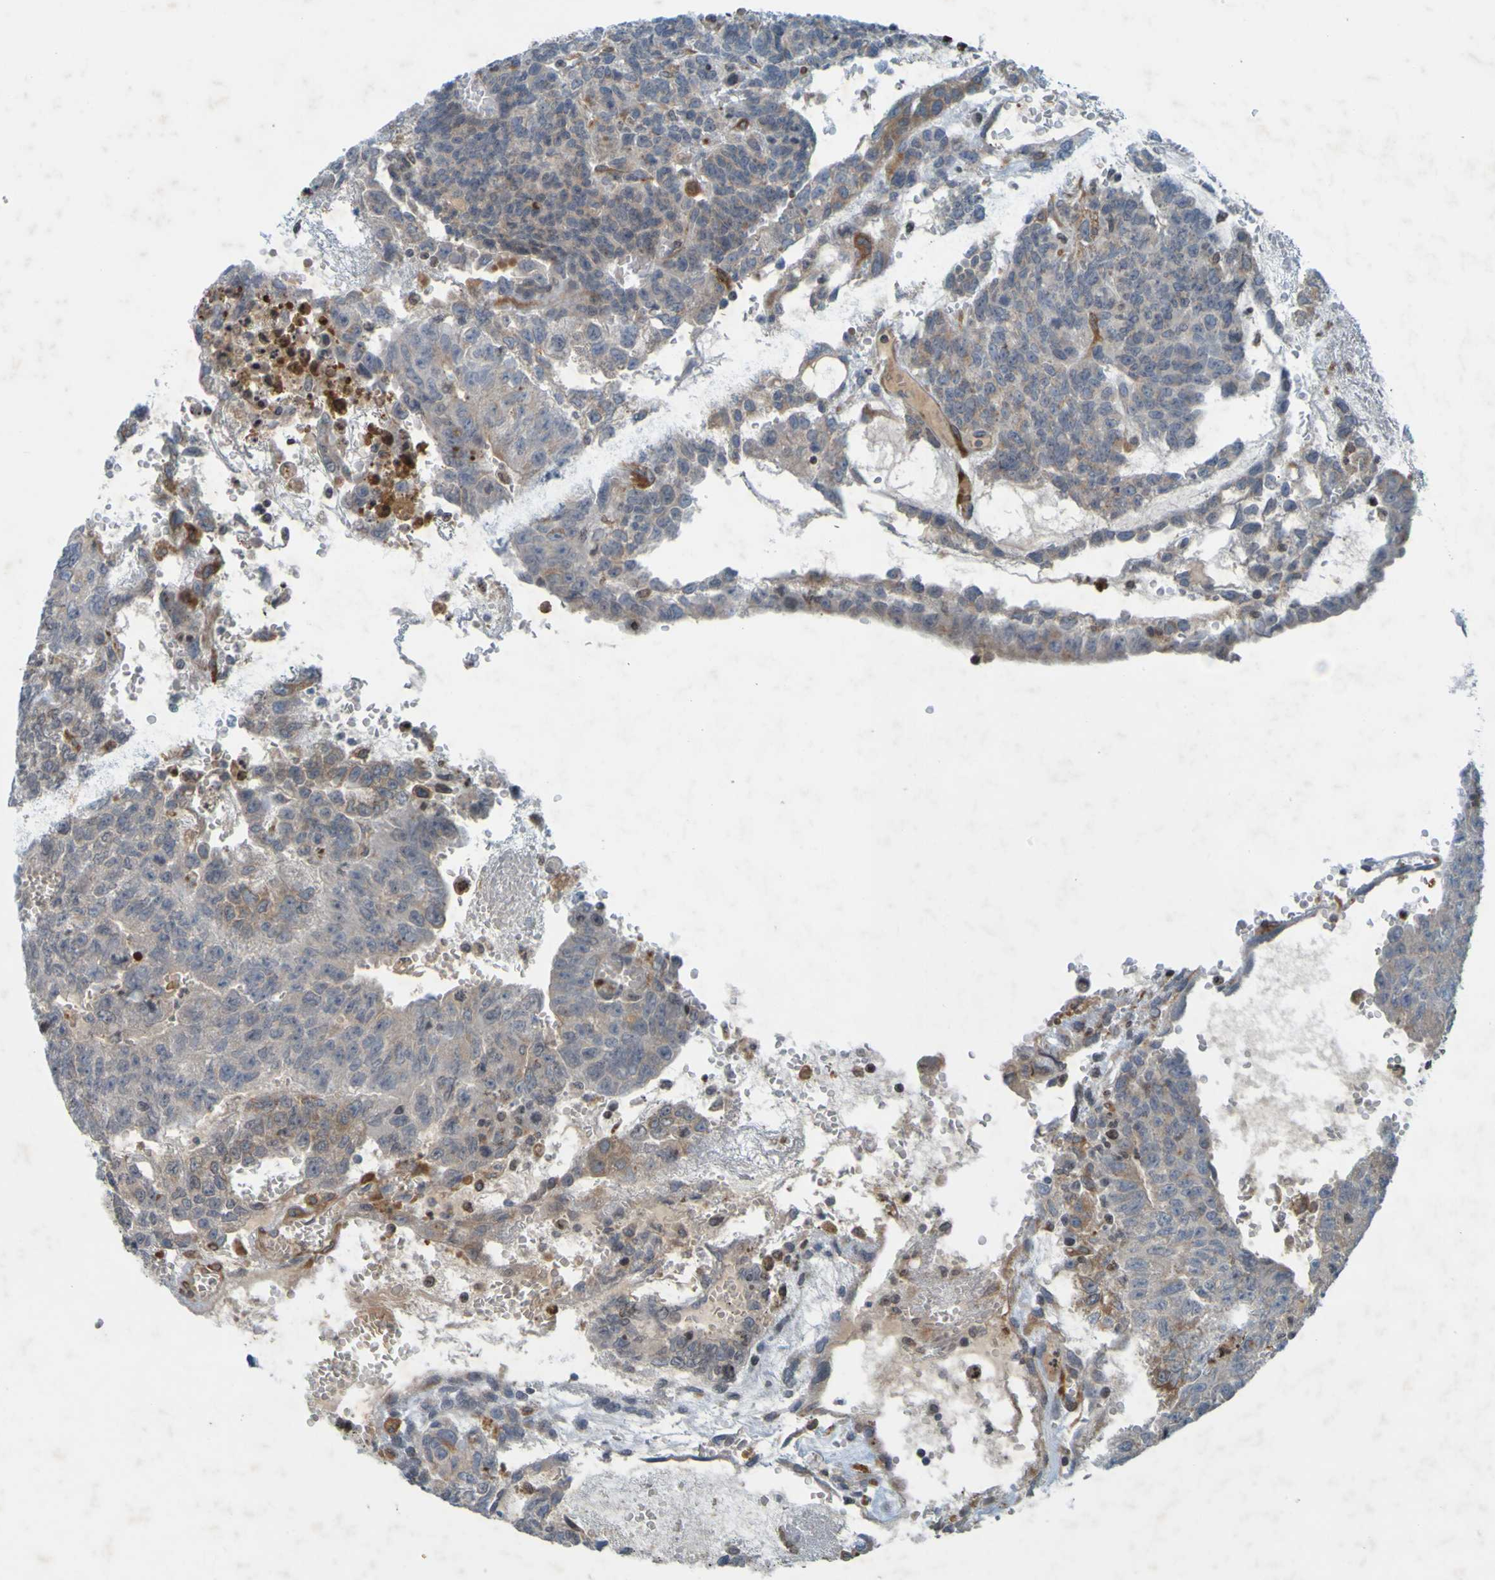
{"staining": {"intensity": "negative", "quantity": "none", "location": "none"}, "tissue": "testis cancer", "cell_type": "Tumor cells", "image_type": "cancer", "snomed": [{"axis": "morphology", "description": "Seminoma, NOS"}, {"axis": "morphology", "description": "Carcinoma, Embryonal, NOS"}, {"axis": "topography", "description": "Testis"}], "caption": "DAB (3,3'-diaminobenzidine) immunohistochemical staining of human testis embryonal carcinoma displays no significant positivity in tumor cells.", "gene": "GUCY1A1", "patient": {"sex": "male", "age": 52}}